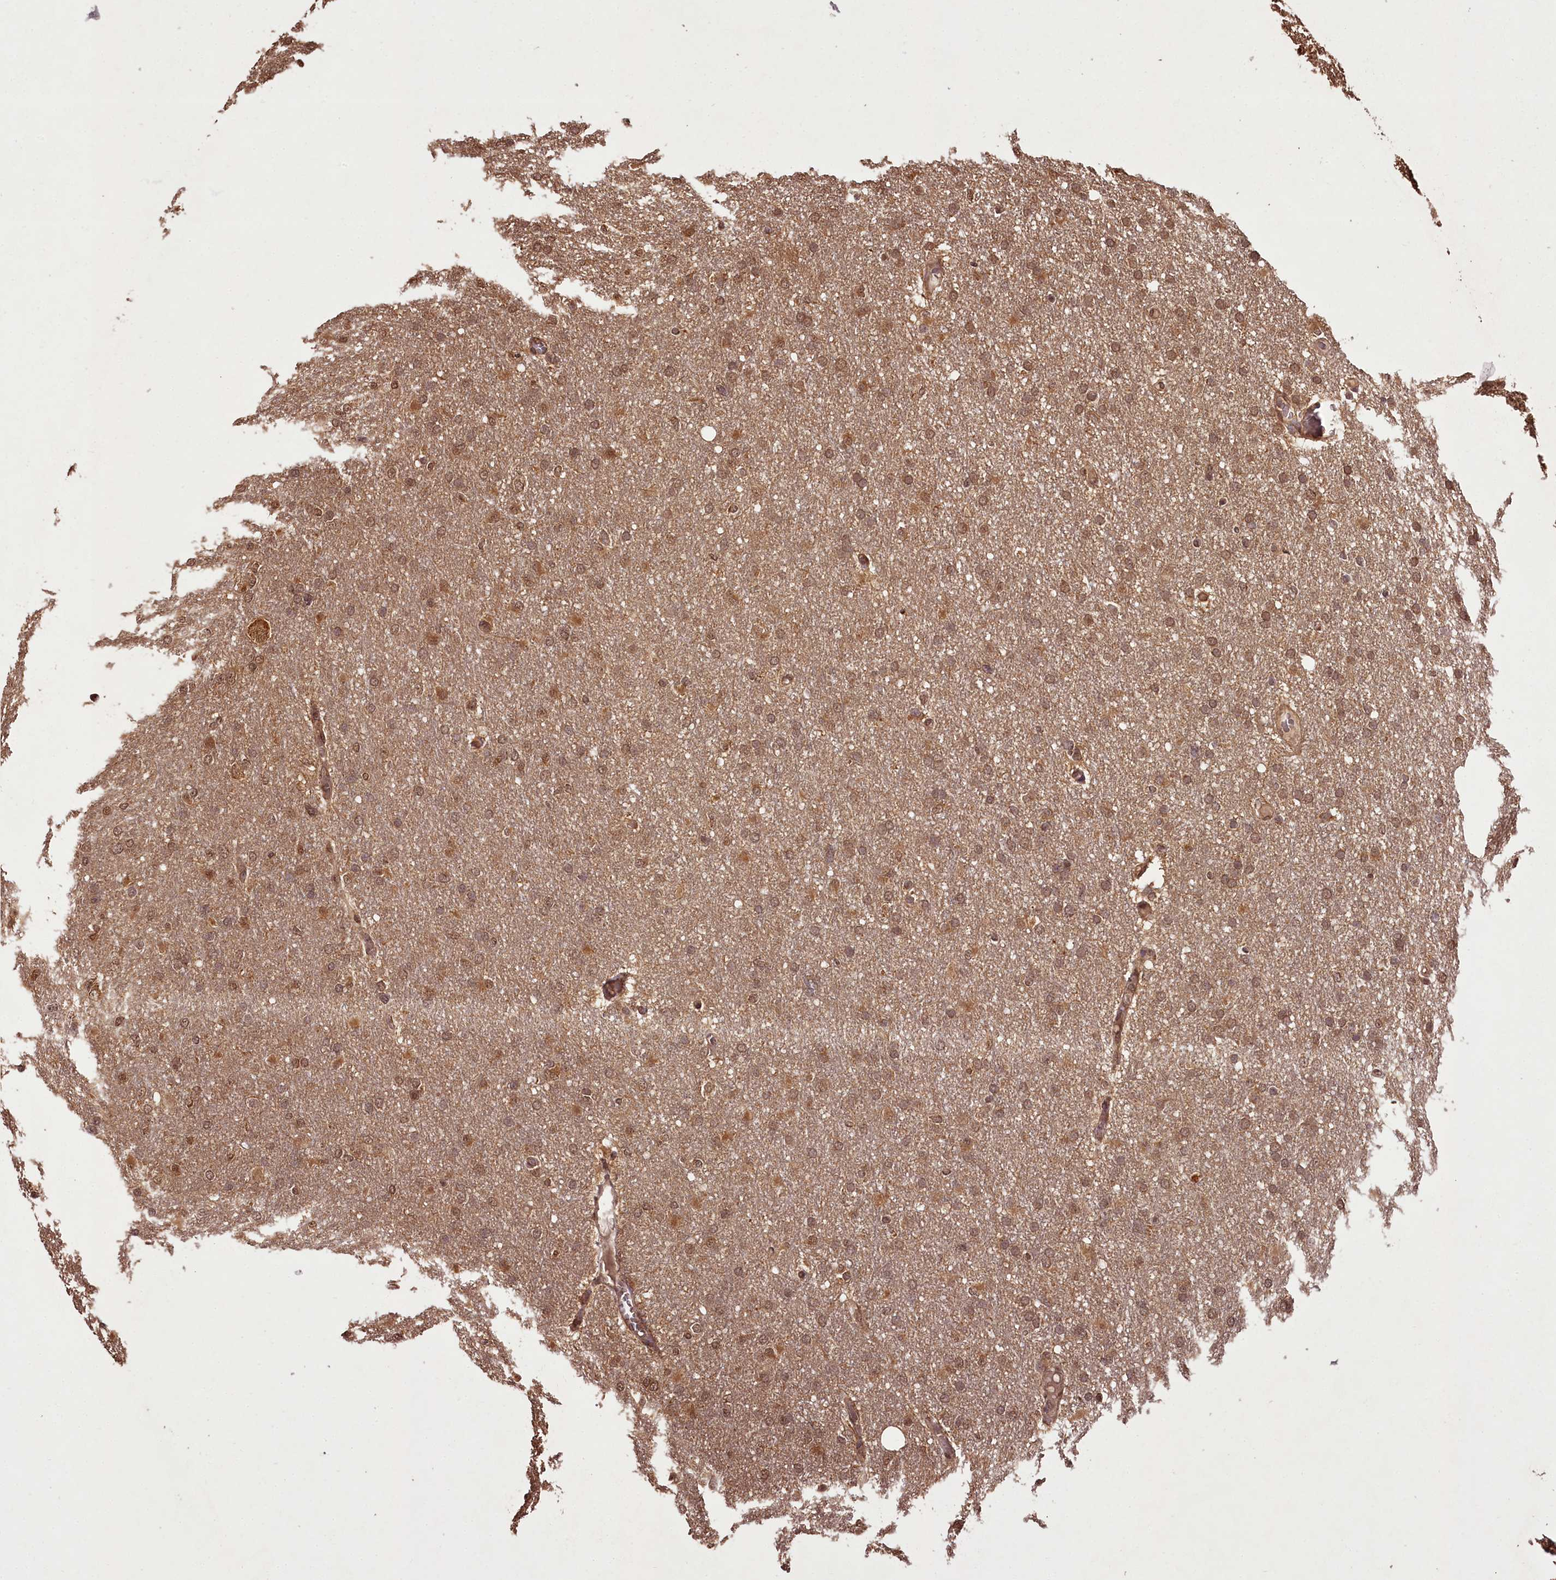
{"staining": {"intensity": "moderate", "quantity": ">75%", "location": "cytoplasmic/membranous,nuclear"}, "tissue": "glioma", "cell_type": "Tumor cells", "image_type": "cancer", "snomed": [{"axis": "morphology", "description": "Glioma, malignant, High grade"}, {"axis": "topography", "description": "Cerebral cortex"}], "caption": "Immunohistochemistry (DAB (3,3'-diaminobenzidine)) staining of glioma displays moderate cytoplasmic/membranous and nuclear protein expression in approximately >75% of tumor cells.", "gene": "NPRL2", "patient": {"sex": "female", "age": 36}}